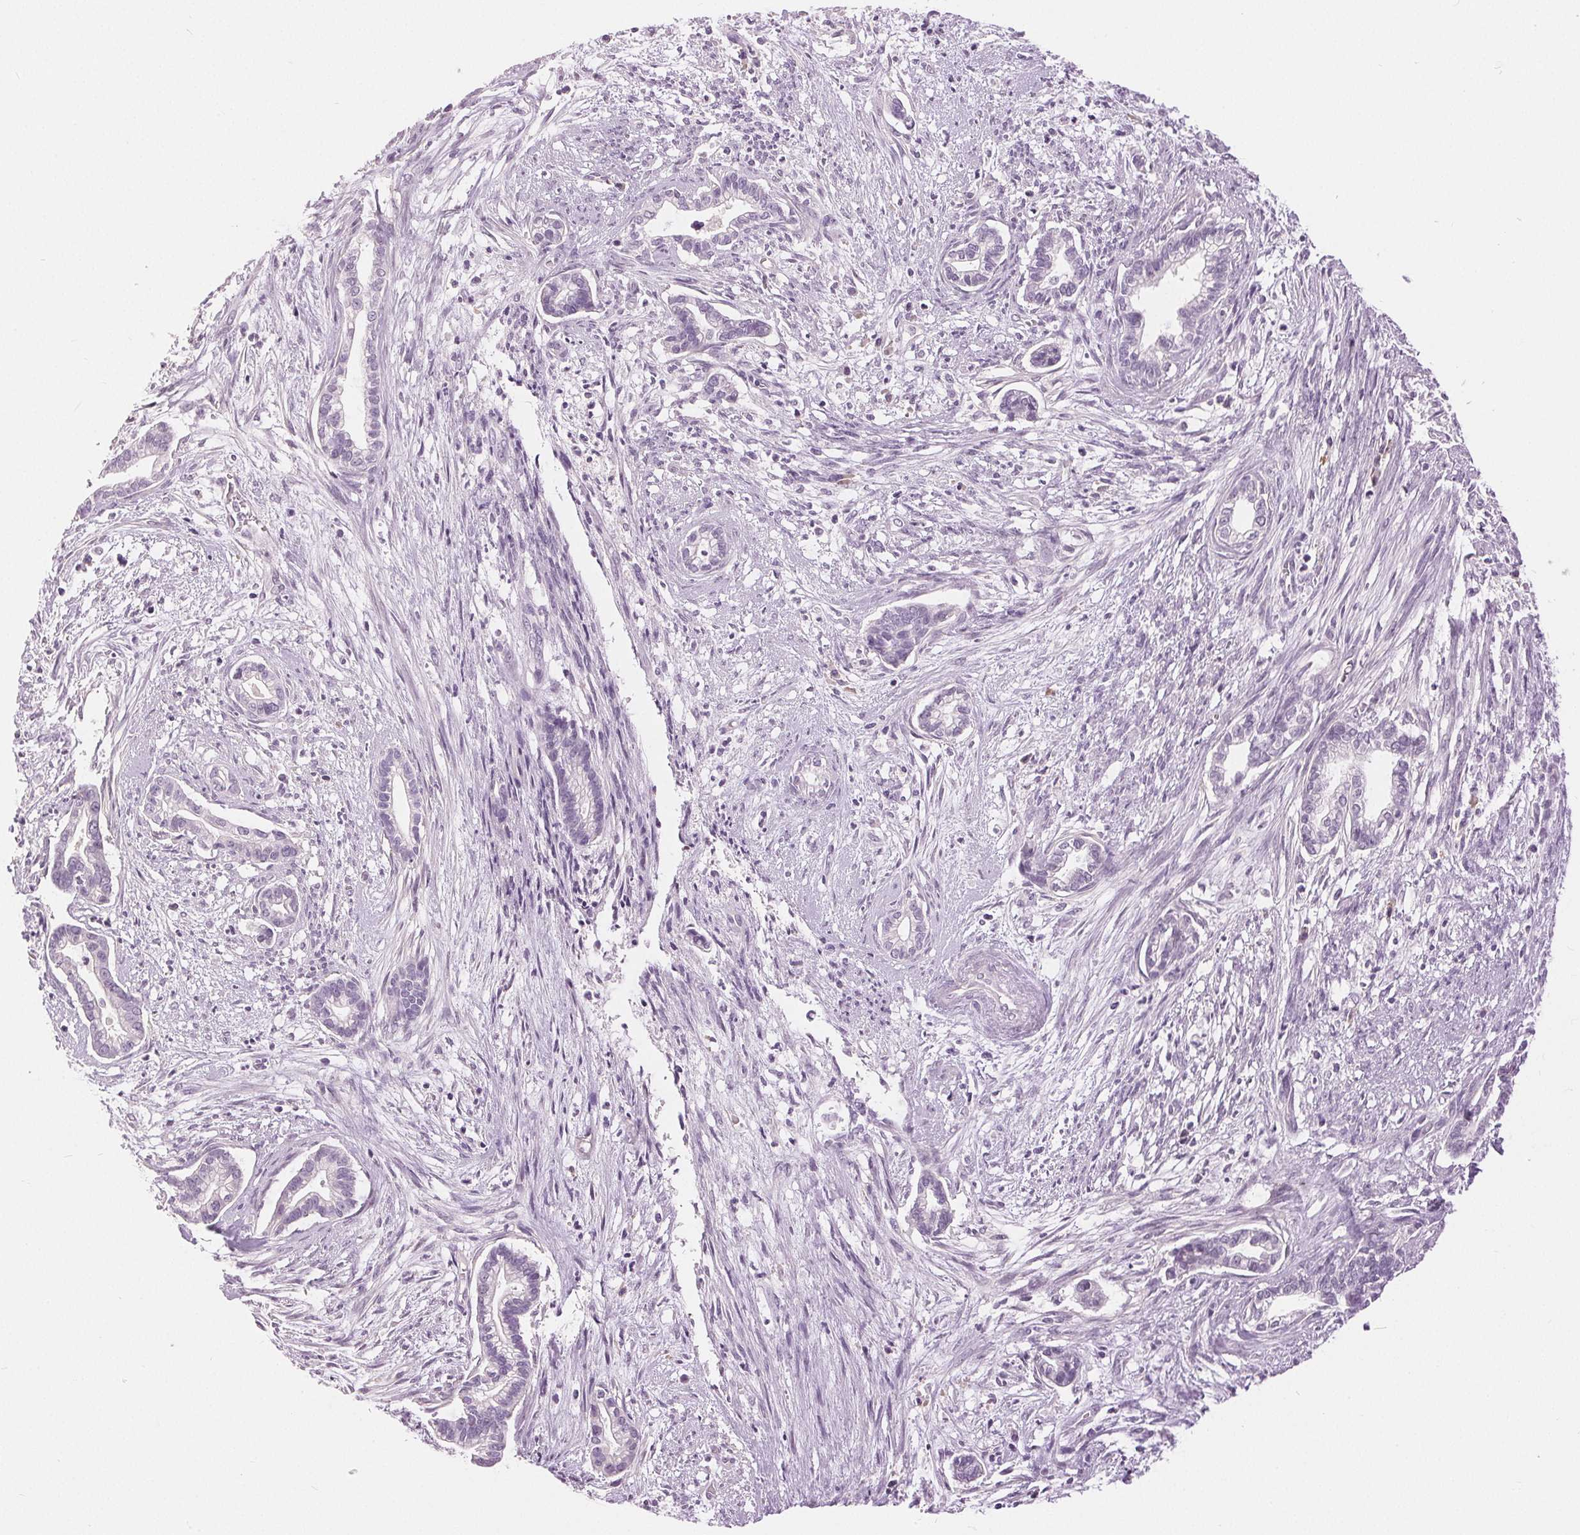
{"staining": {"intensity": "negative", "quantity": "none", "location": "none"}, "tissue": "cervical cancer", "cell_type": "Tumor cells", "image_type": "cancer", "snomed": [{"axis": "morphology", "description": "Adenocarcinoma, NOS"}, {"axis": "topography", "description": "Cervix"}], "caption": "An IHC photomicrograph of cervical cancer (adenocarcinoma) is shown. There is no staining in tumor cells of cervical cancer (adenocarcinoma). The staining was performed using DAB (3,3'-diaminobenzidine) to visualize the protein expression in brown, while the nuclei were stained in blue with hematoxylin (Magnification: 20x).", "gene": "DSG3", "patient": {"sex": "female", "age": 62}}